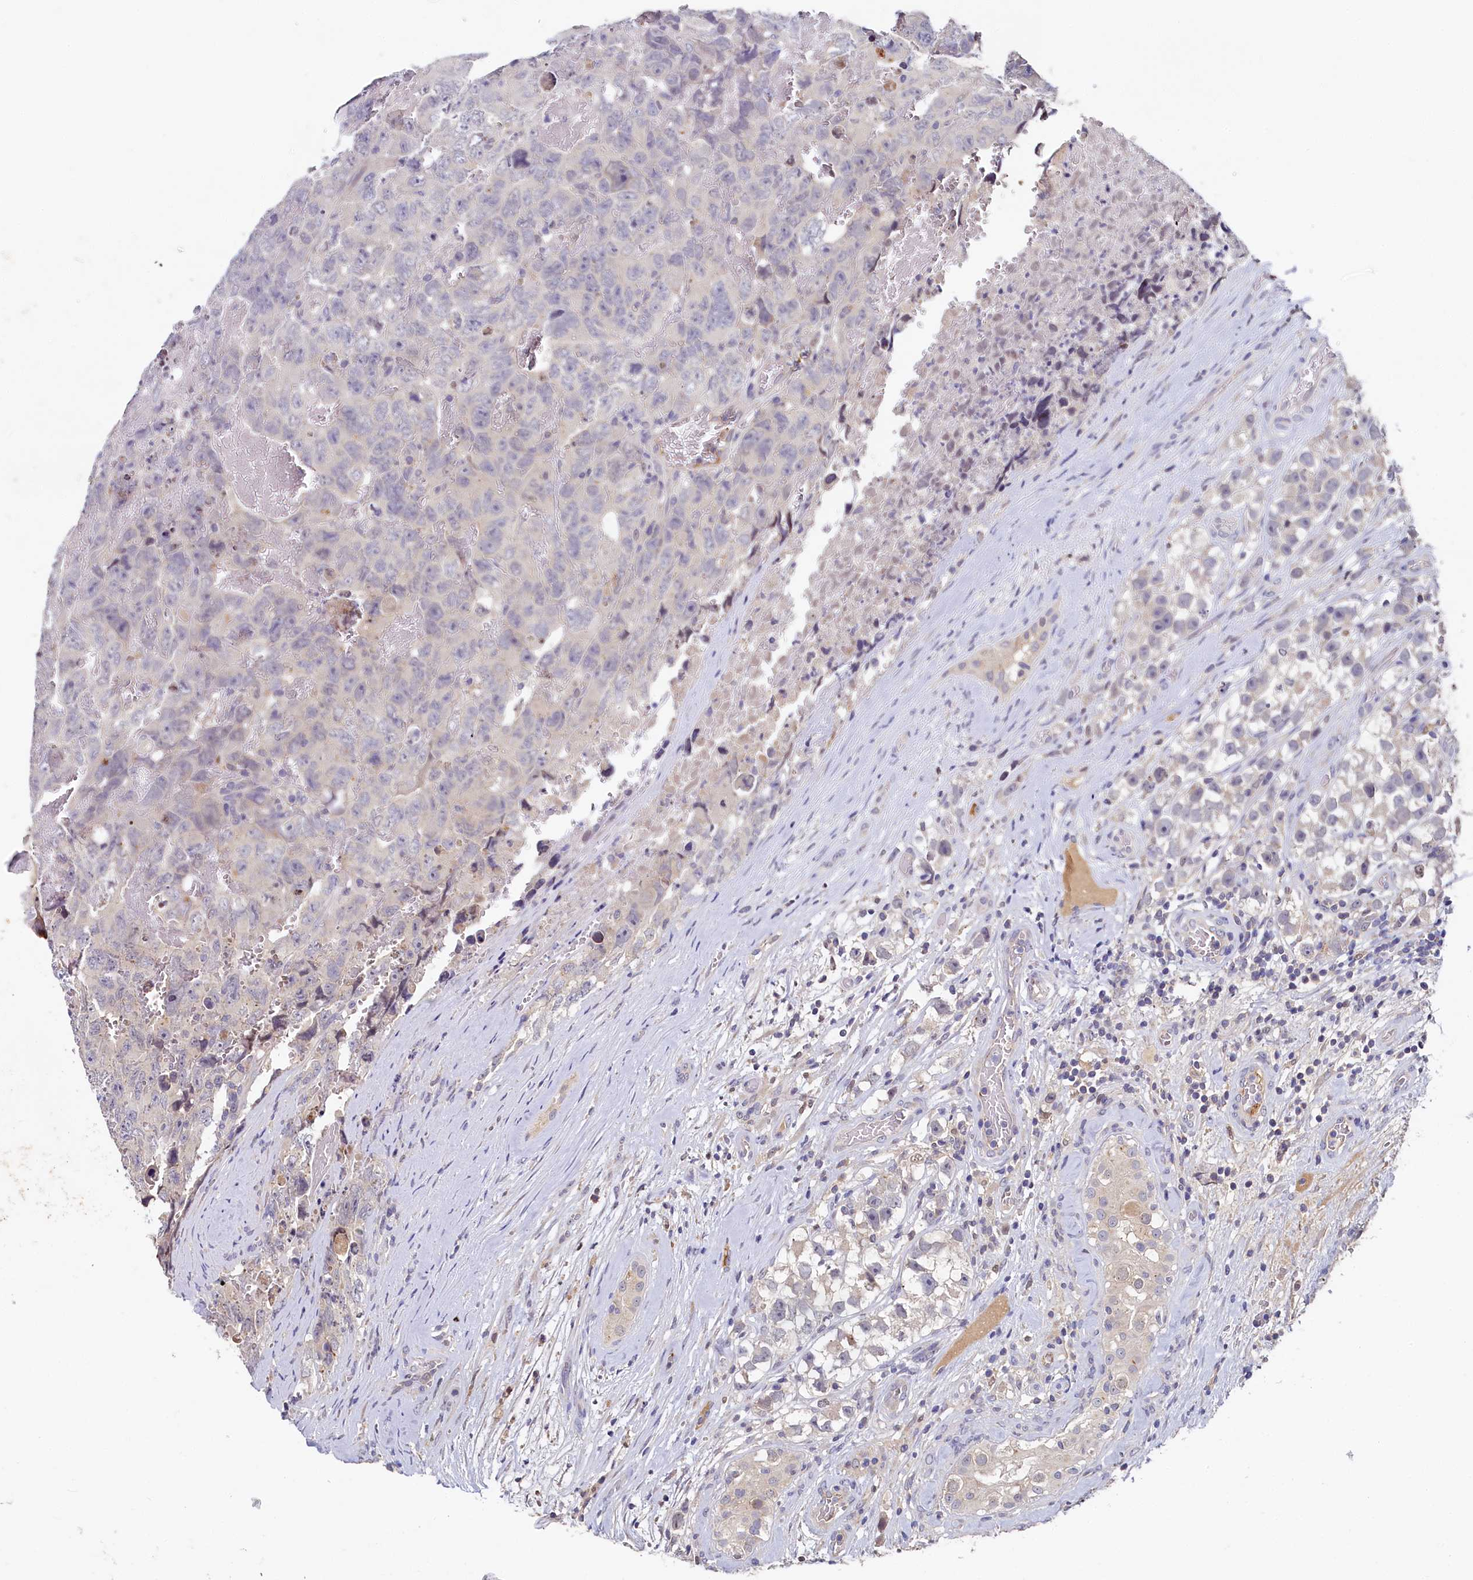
{"staining": {"intensity": "negative", "quantity": "none", "location": "none"}, "tissue": "testis cancer", "cell_type": "Tumor cells", "image_type": "cancer", "snomed": [{"axis": "morphology", "description": "Carcinoma, Embryonal, NOS"}, {"axis": "topography", "description": "Testis"}], "caption": "Immunohistochemical staining of testis cancer (embryonal carcinoma) reveals no significant positivity in tumor cells.", "gene": "SPINK9", "patient": {"sex": "male", "age": 45}}